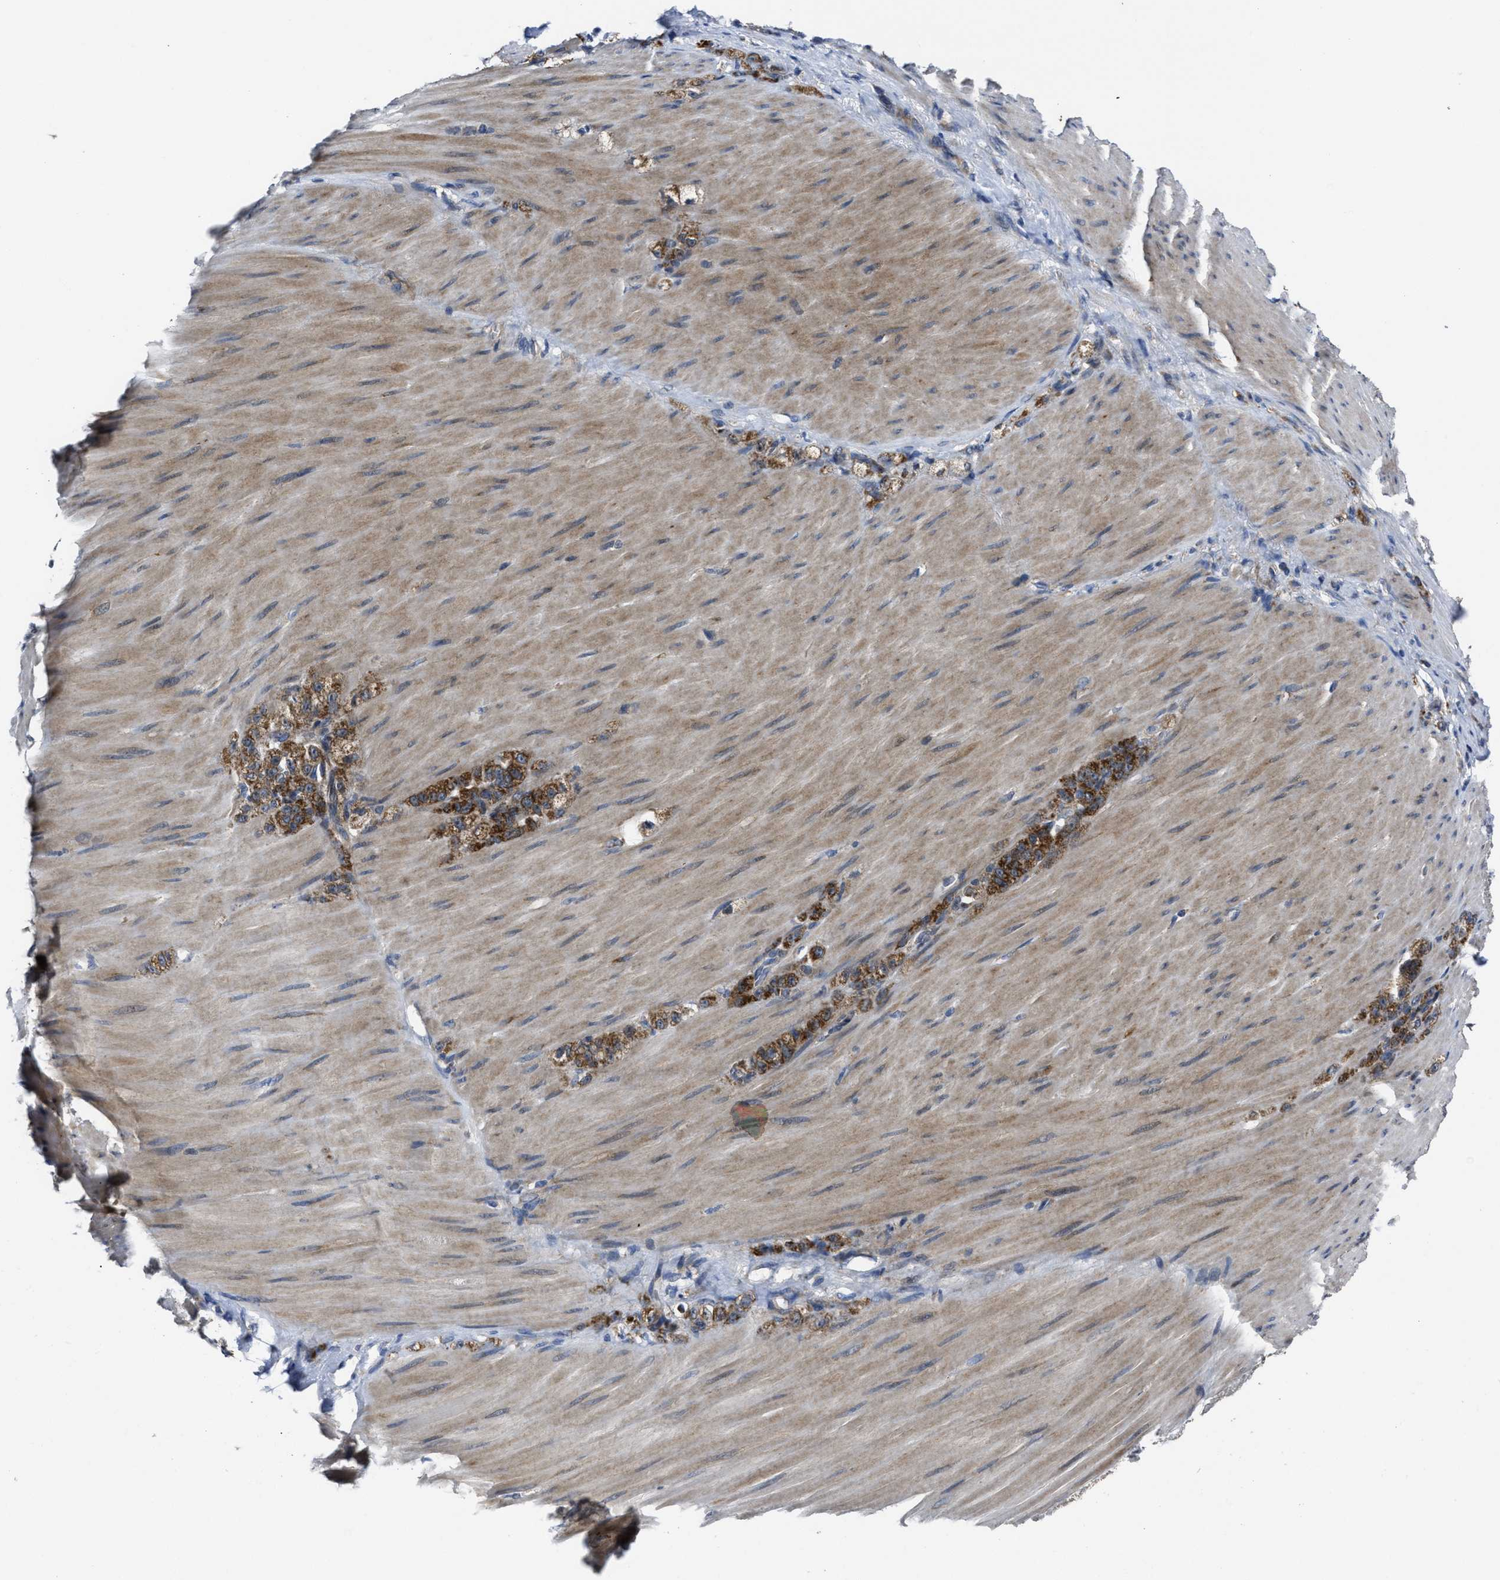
{"staining": {"intensity": "strong", "quantity": ">75%", "location": "cytoplasmic/membranous"}, "tissue": "stomach cancer", "cell_type": "Tumor cells", "image_type": "cancer", "snomed": [{"axis": "morphology", "description": "Normal tissue, NOS"}, {"axis": "morphology", "description": "Adenocarcinoma, NOS"}, {"axis": "topography", "description": "Stomach"}], "caption": "Immunohistochemical staining of human adenocarcinoma (stomach) exhibits strong cytoplasmic/membranous protein expression in approximately >75% of tumor cells. The staining was performed using DAB, with brown indicating positive protein expression. Nuclei are stained blue with hematoxylin.", "gene": "PASK", "patient": {"sex": "male", "age": 82}}